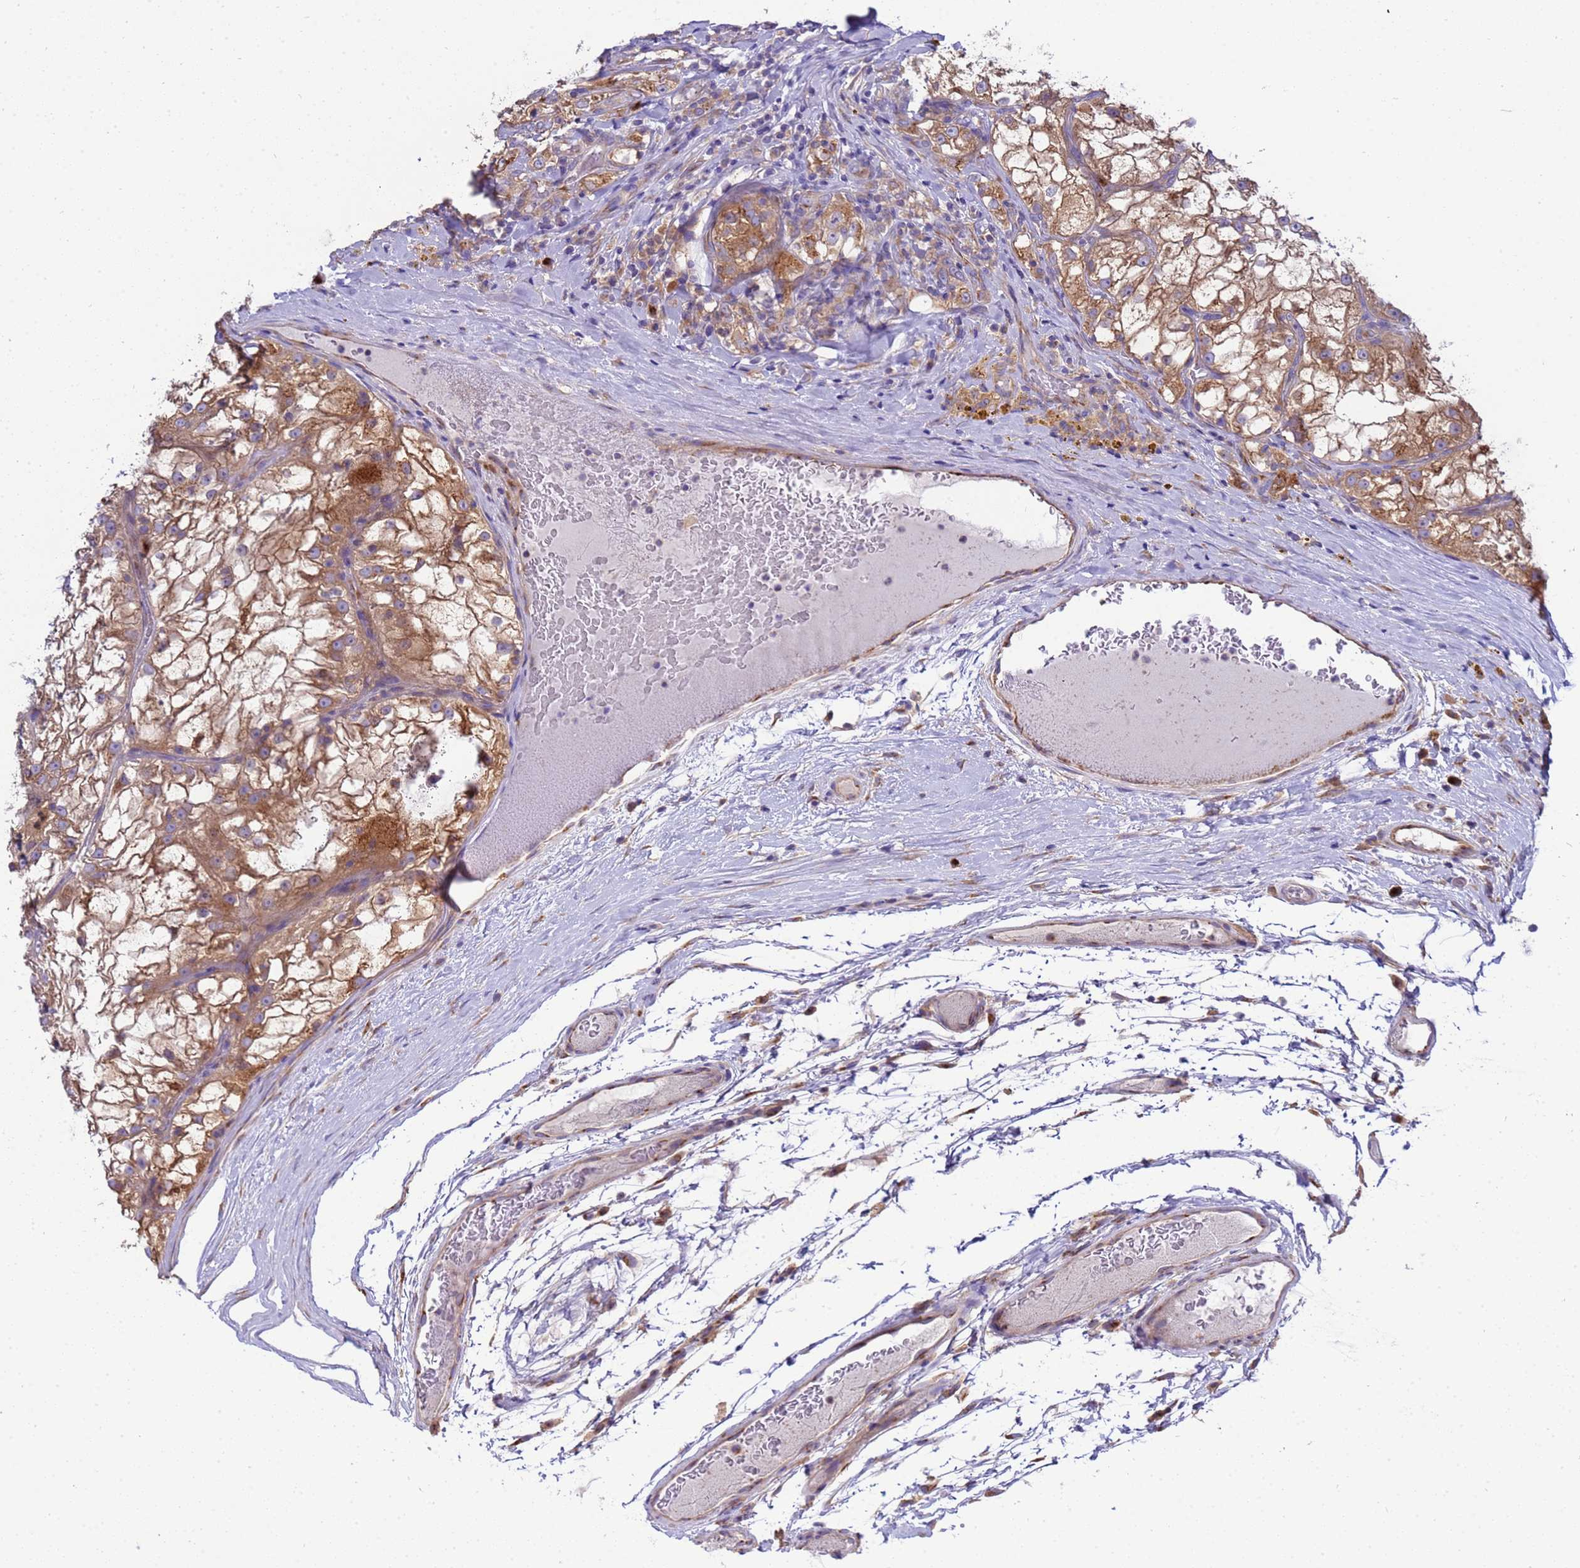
{"staining": {"intensity": "moderate", "quantity": ">75%", "location": "cytoplasmic/membranous"}, "tissue": "renal cancer", "cell_type": "Tumor cells", "image_type": "cancer", "snomed": [{"axis": "morphology", "description": "Adenocarcinoma, NOS"}, {"axis": "topography", "description": "Kidney"}], "caption": "Adenocarcinoma (renal) stained for a protein (brown) exhibits moderate cytoplasmic/membranous positive staining in approximately >75% of tumor cells.", "gene": "ANAPC1", "patient": {"sex": "female", "age": 72}}